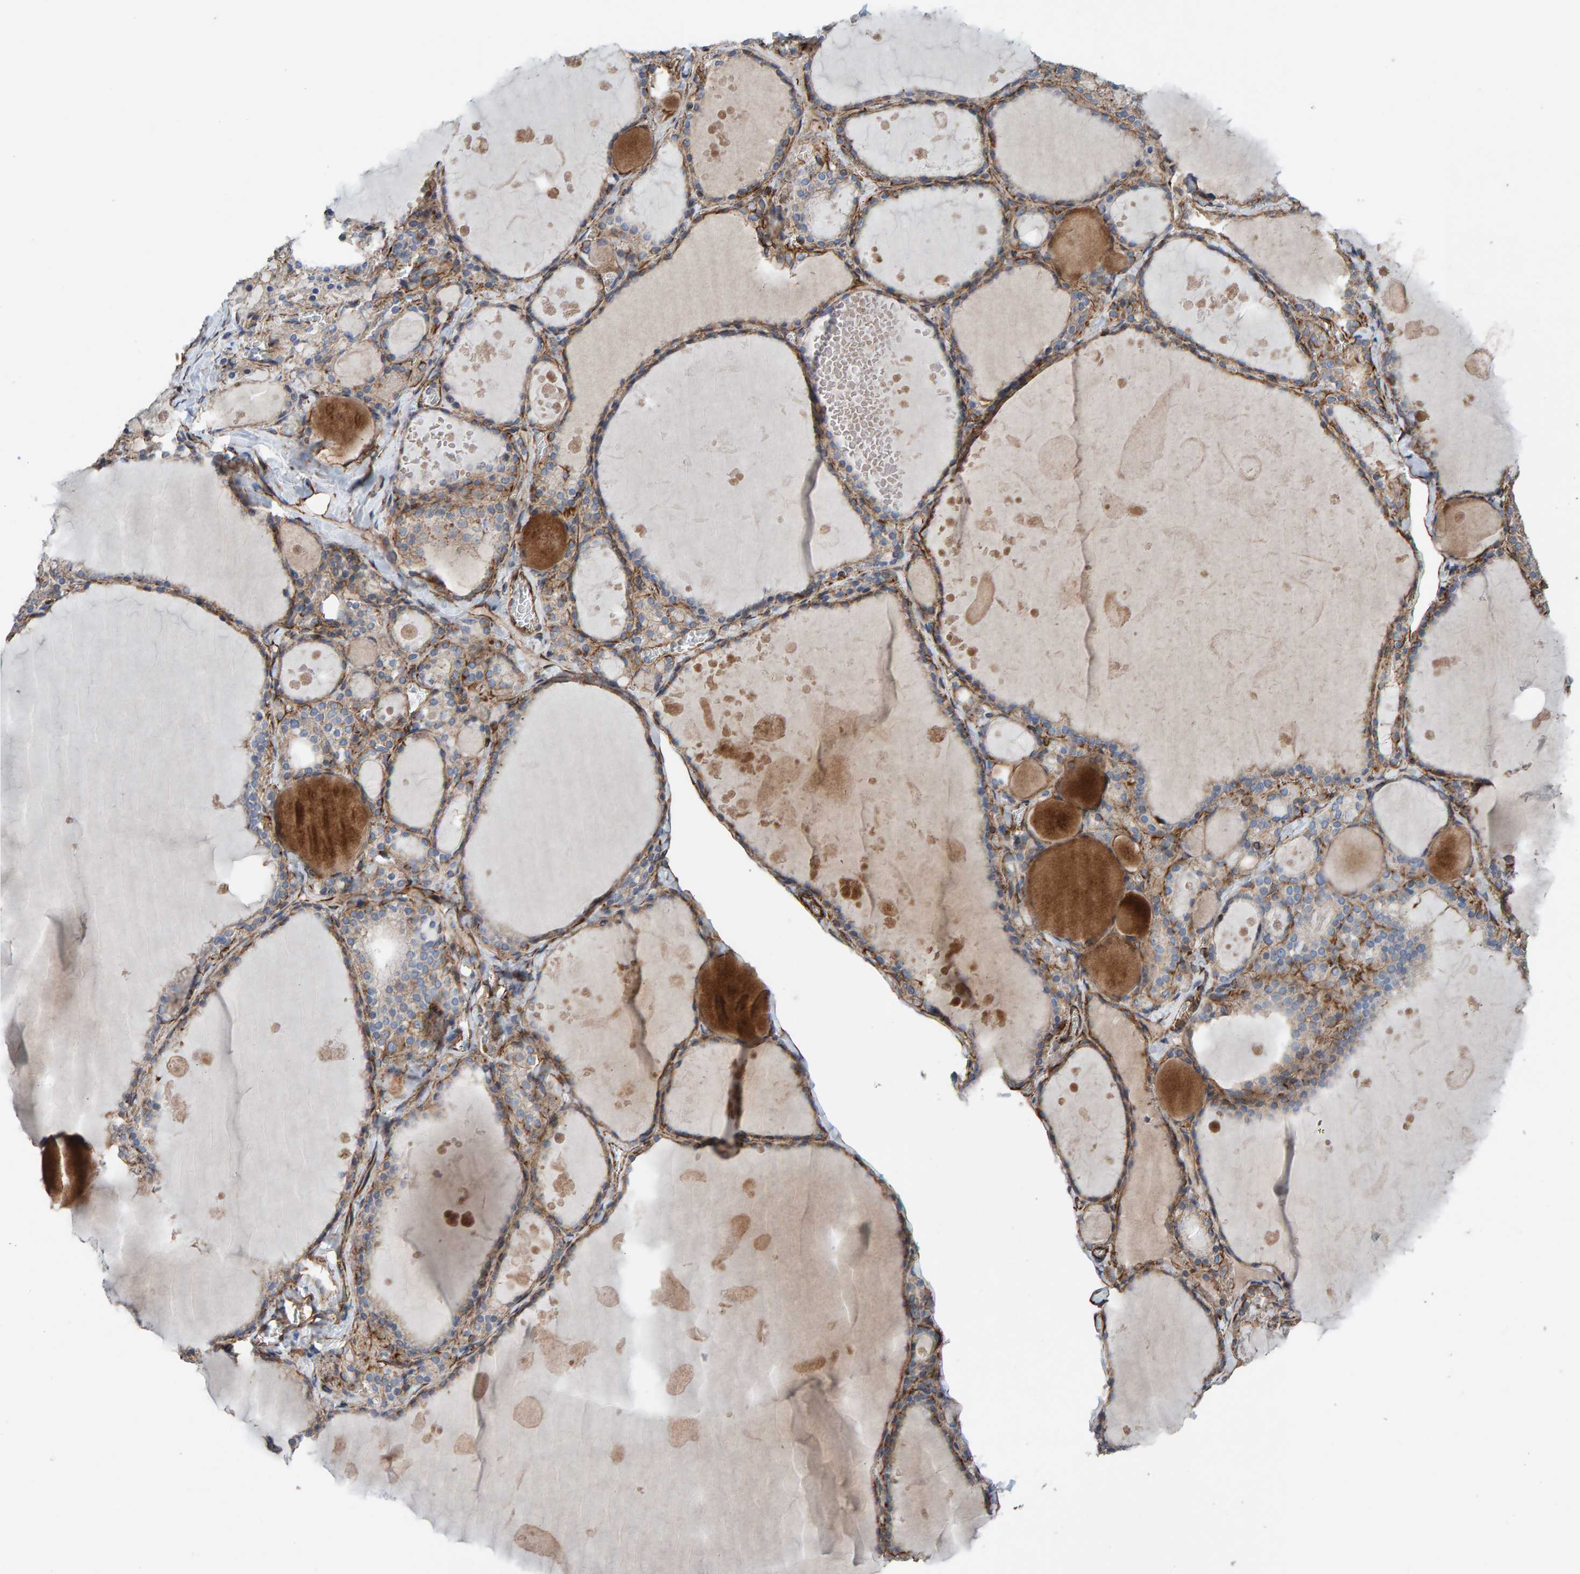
{"staining": {"intensity": "moderate", "quantity": ">75%", "location": "cytoplasmic/membranous"}, "tissue": "thyroid gland", "cell_type": "Glandular cells", "image_type": "normal", "snomed": [{"axis": "morphology", "description": "Normal tissue, NOS"}, {"axis": "topography", "description": "Thyroid gland"}], "caption": "A brown stain highlights moderate cytoplasmic/membranous expression of a protein in glandular cells of normal human thyroid gland. (Stains: DAB in brown, nuclei in blue, Microscopy: brightfield microscopy at high magnification).", "gene": "ZNF347", "patient": {"sex": "male", "age": 56}}